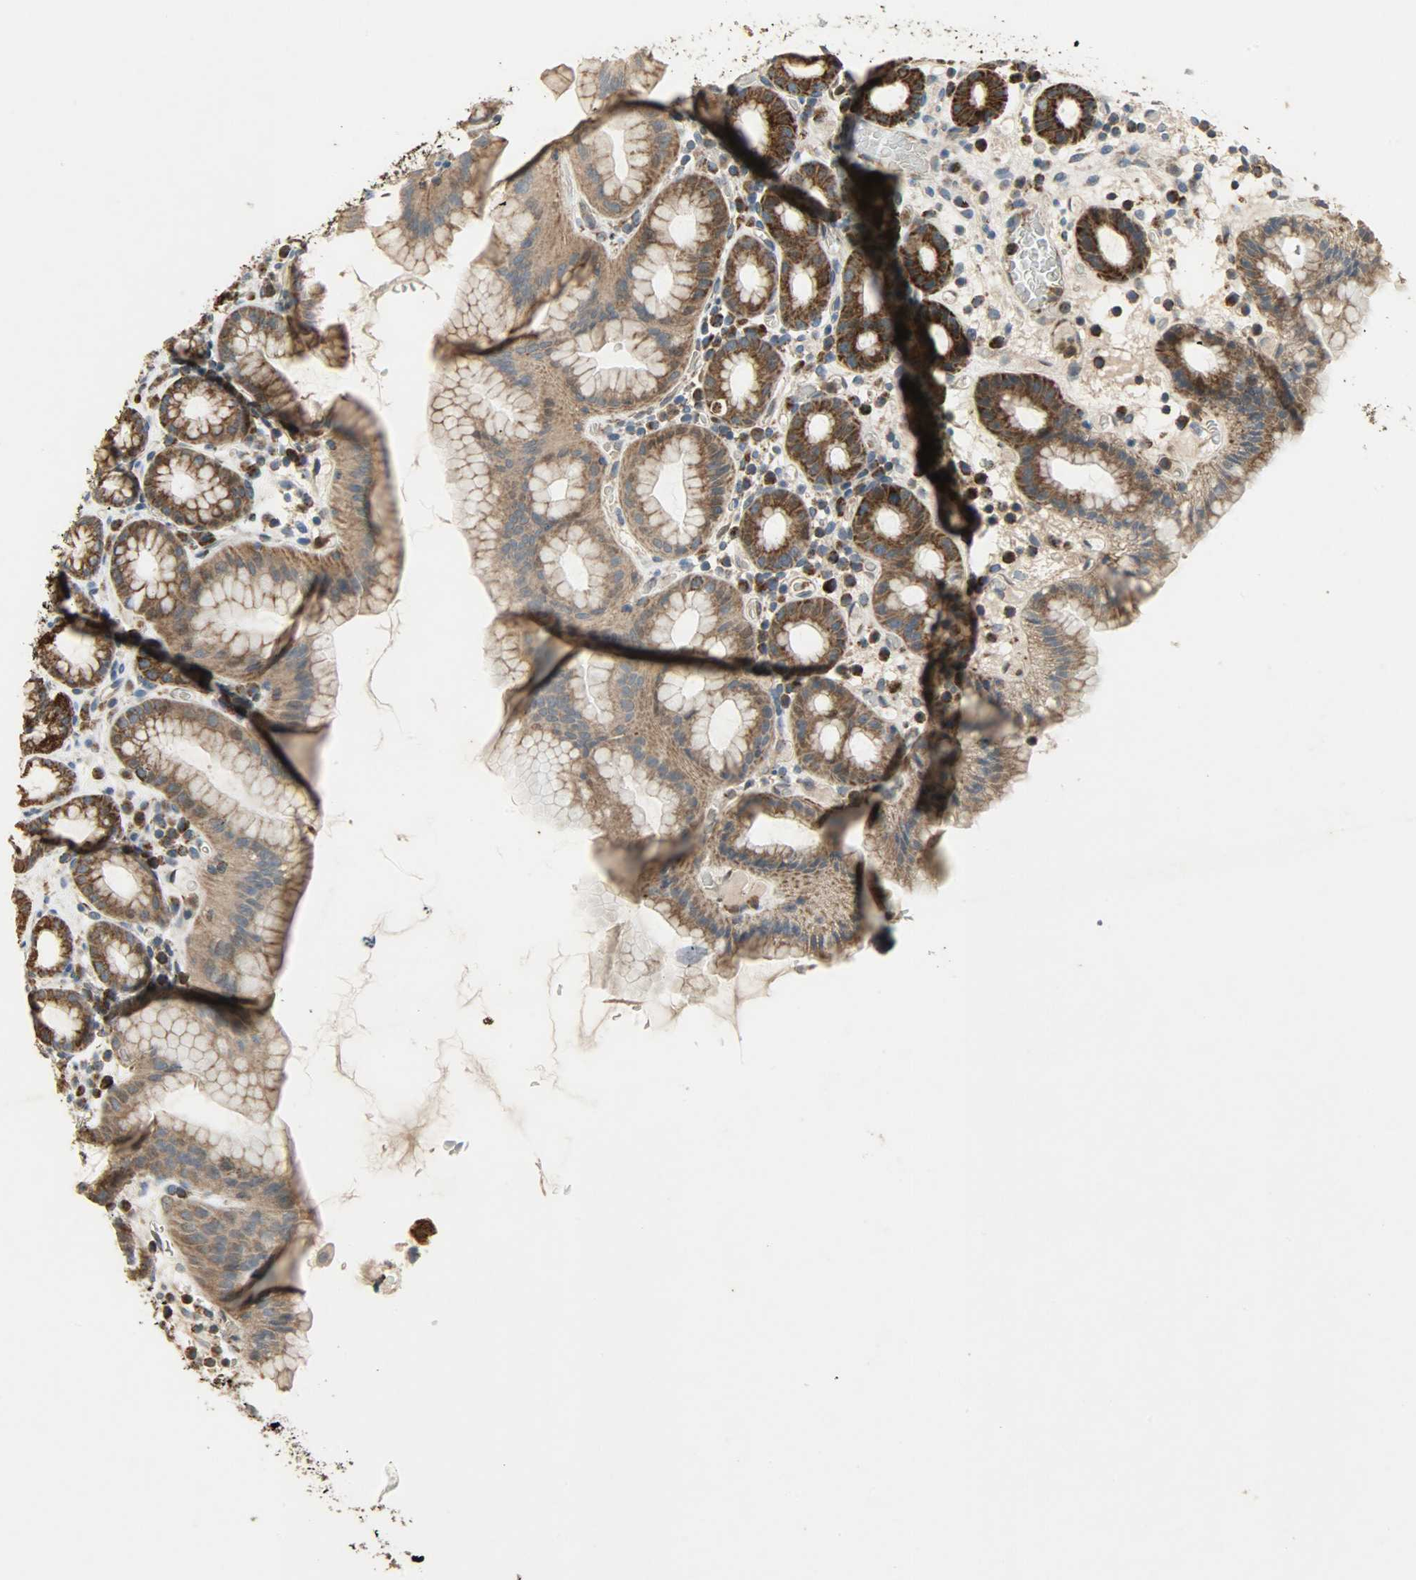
{"staining": {"intensity": "strong", "quantity": ">75%", "location": "cytoplasmic/membranous"}, "tissue": "stomach", "cell_type": "Glandular cells", "image_type": "normal", "snomed": [{"axis": "morphology", "description": "Normal tissue, NOS"}, {"axis": "topography", "description": "Stomach, upper"}], "caption": "Protein staining of benign stomach exhibits strong cytoplasmic/membranous positivity in approximately >75% of glandular cells. (Brightfield microscopy of DAB IHC at high magnification).", "gene": "AMT", "patient": {"sex": "male", "age": 68}}